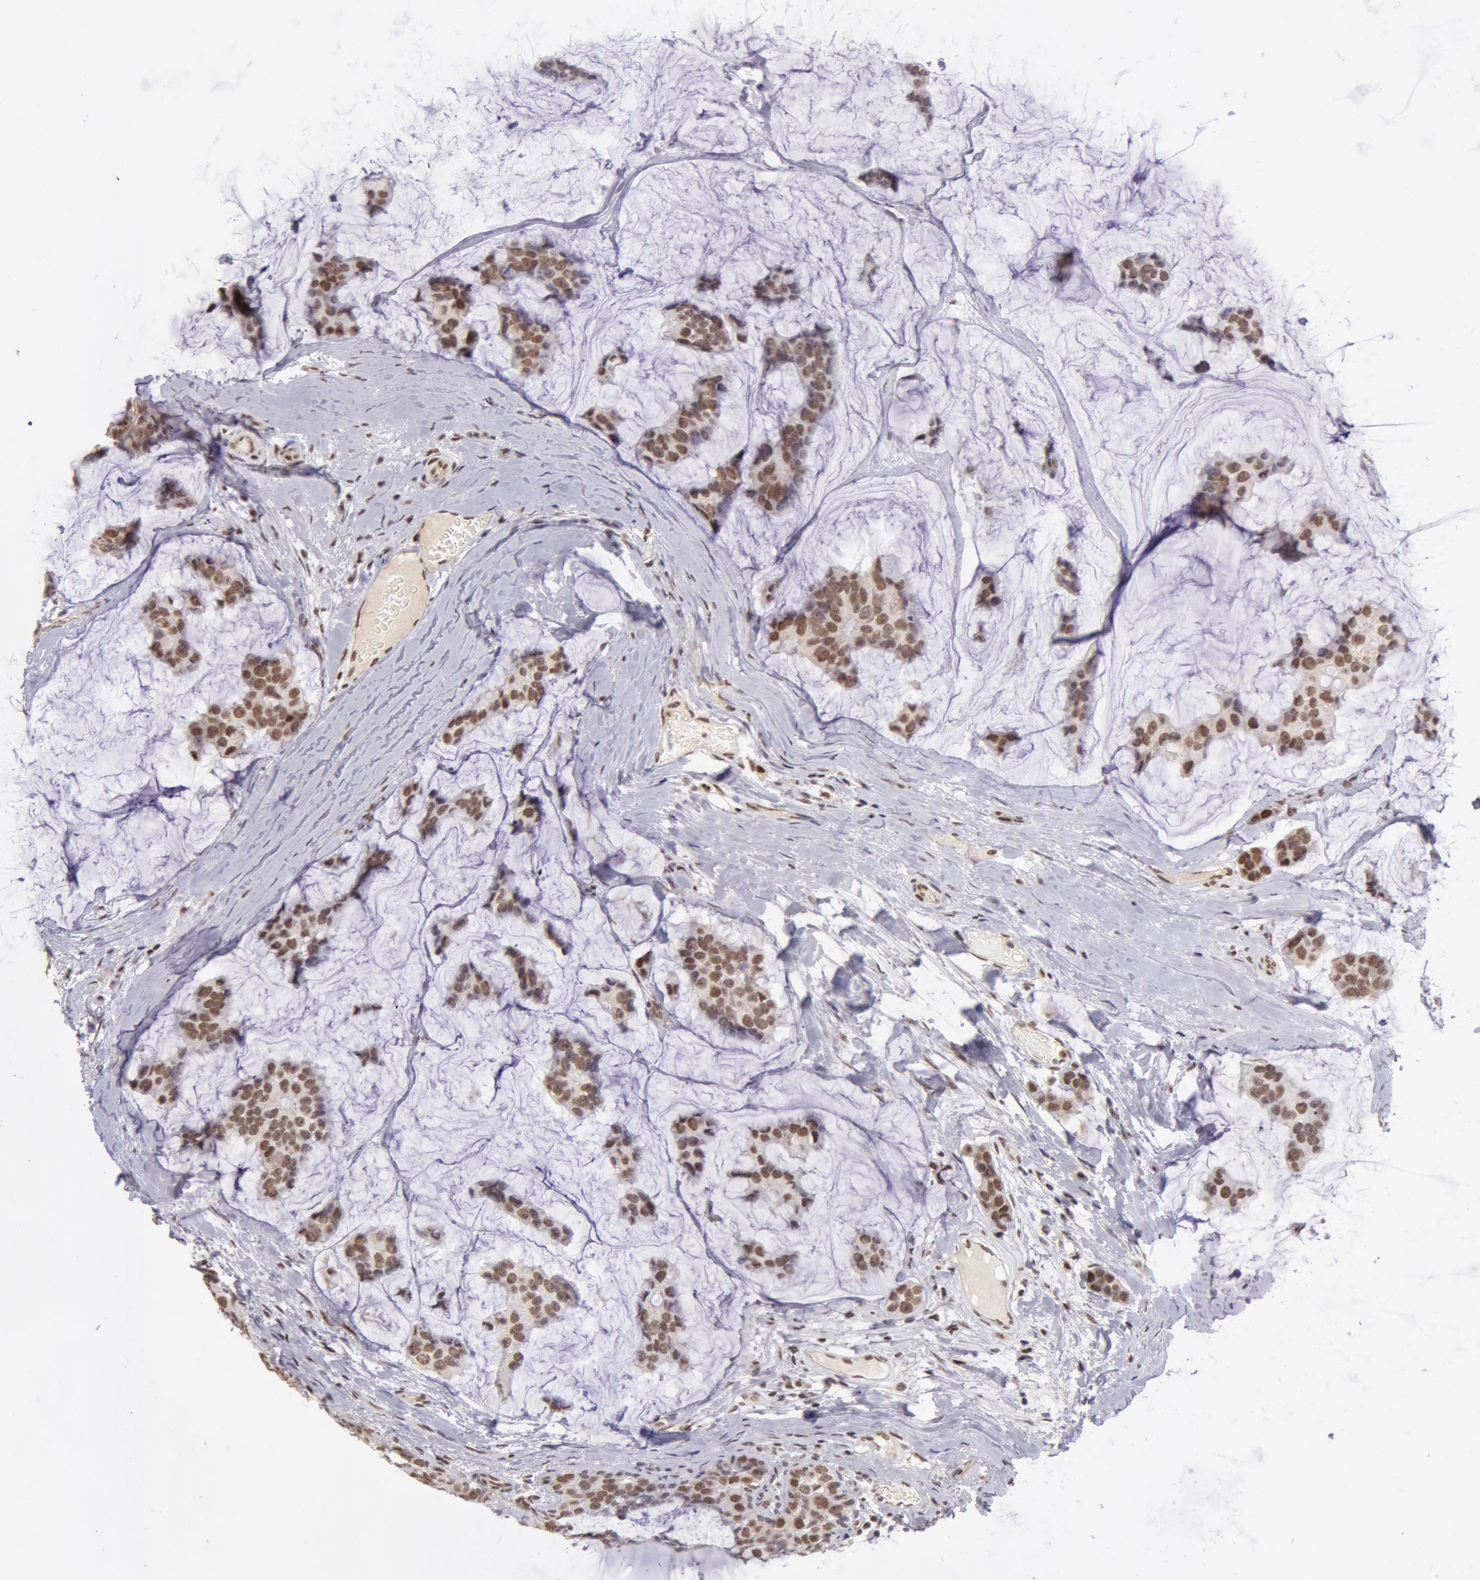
{"staining": {"intensity": "moderate", "quantity": ">75%", "location": "cytoplasmic/membranous,nuclear"}, "tissue": "breast cancer", "cell_type": "Tumor cells", "image_type": "cancer", "snomed": [{"axis": "morphology", "description": "Normal tissue, NOS"}, {"axis": "morphology", "description": "Duct carcinoma"}, {"axis": "topography", "description": "Breast"}], "caption": "A brown stain labels moderate cytoplasmic/membranous and nuclear positivity of a protein in intraductal carcinoma (breast) tumor cells.", "gene": "VRTN", "patient": {"sex": "female", "age": 50}}